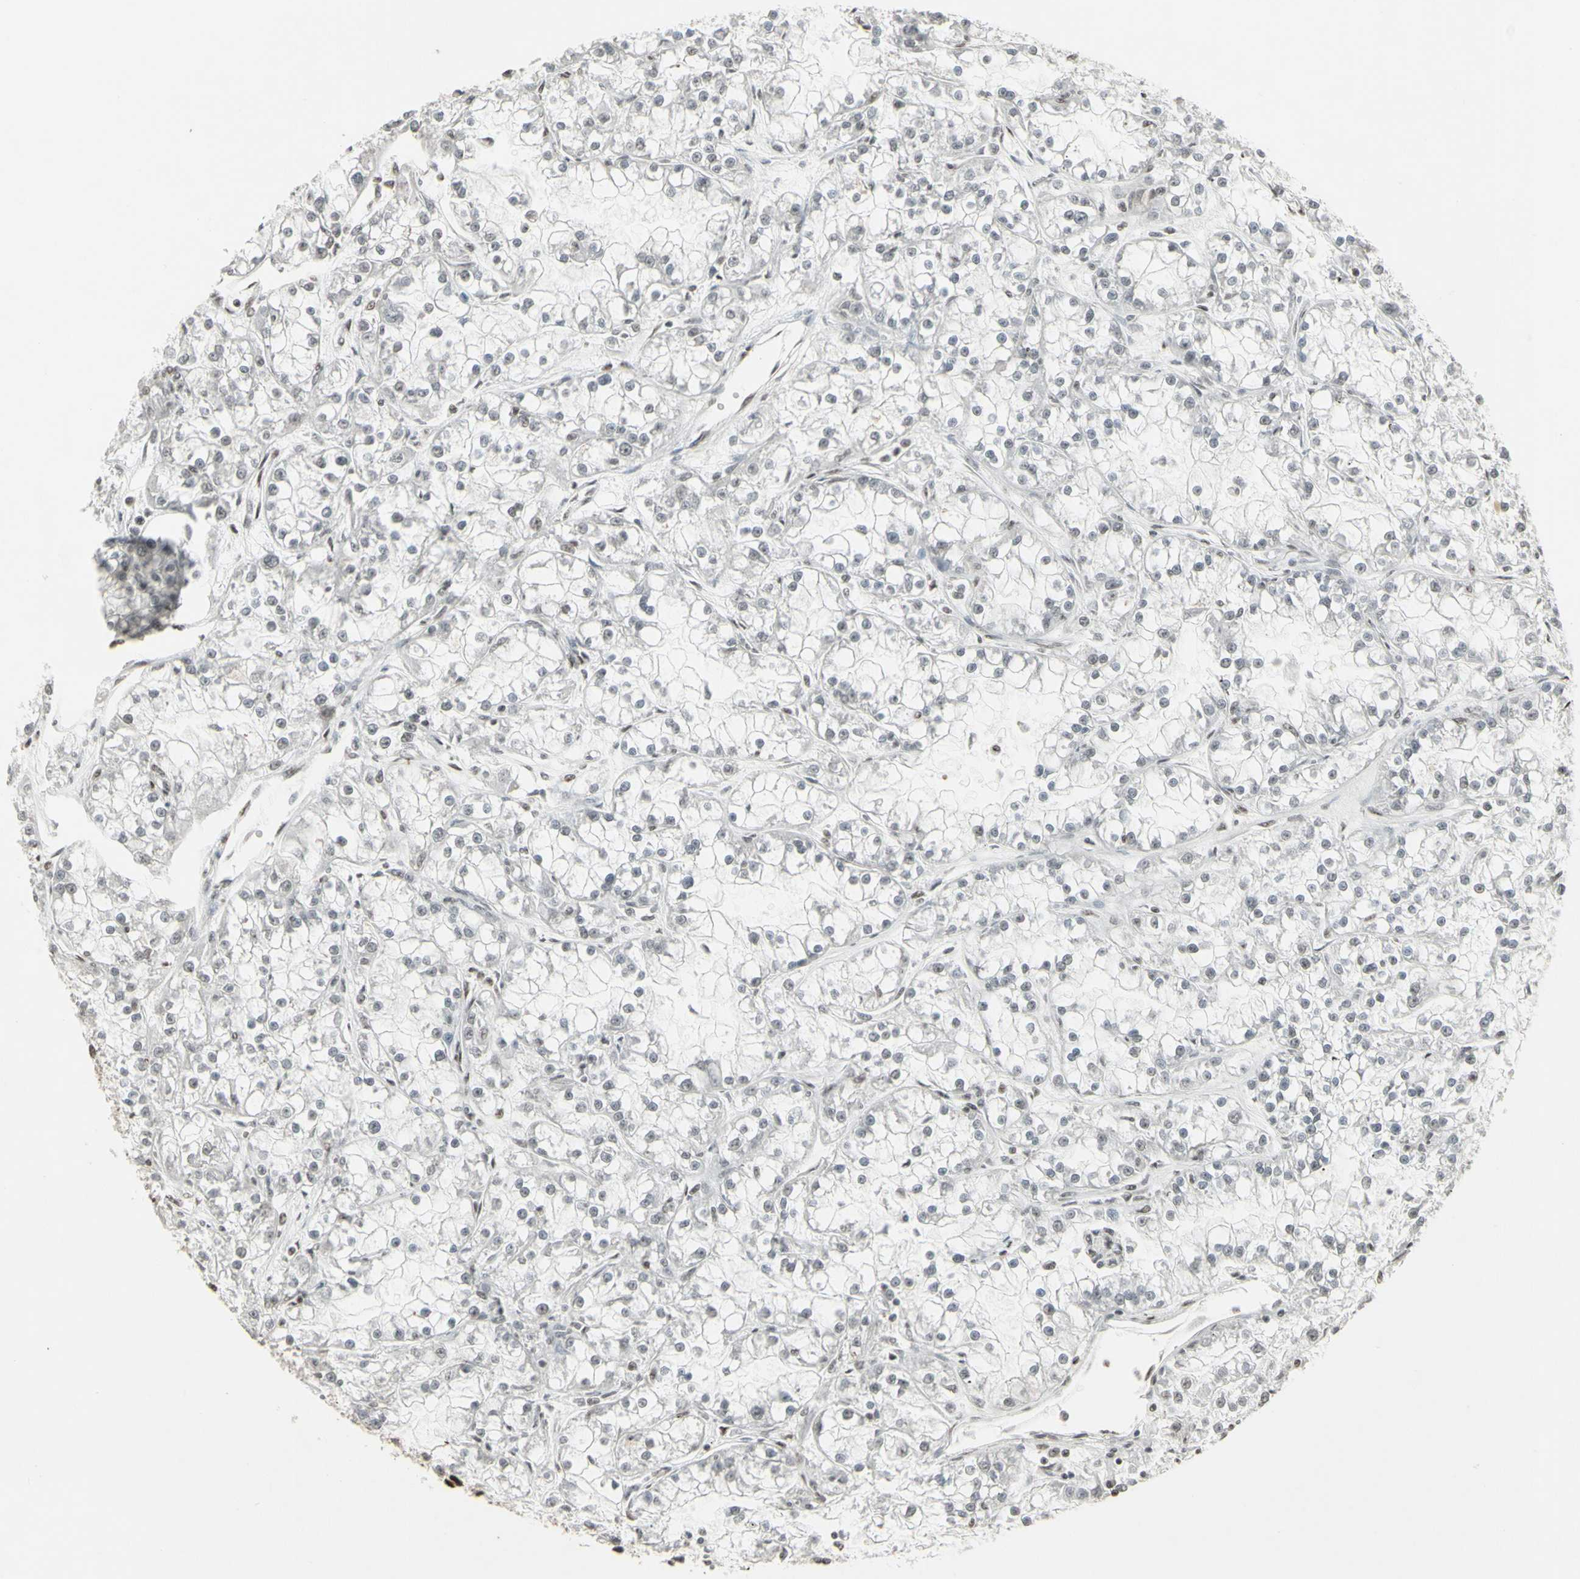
{"staining": {"intensity": "negative", "quantity": "none", "location": "none"}, "tissue": "renal cancer", "cell_type": "Tumor cells", "image_type": "cancer", "snomed": [{"axis": "morphology", "description": "Adenocarcinoma, NOS"}, {"axis": "topography", "description": "Kidney"}], "caption": "DAB immunohistochemical staining of human renal cancer reveals no significant staining in tumor cells.", "gene": "TRIM28", "patient": {"sex": "female", "age": 52}}